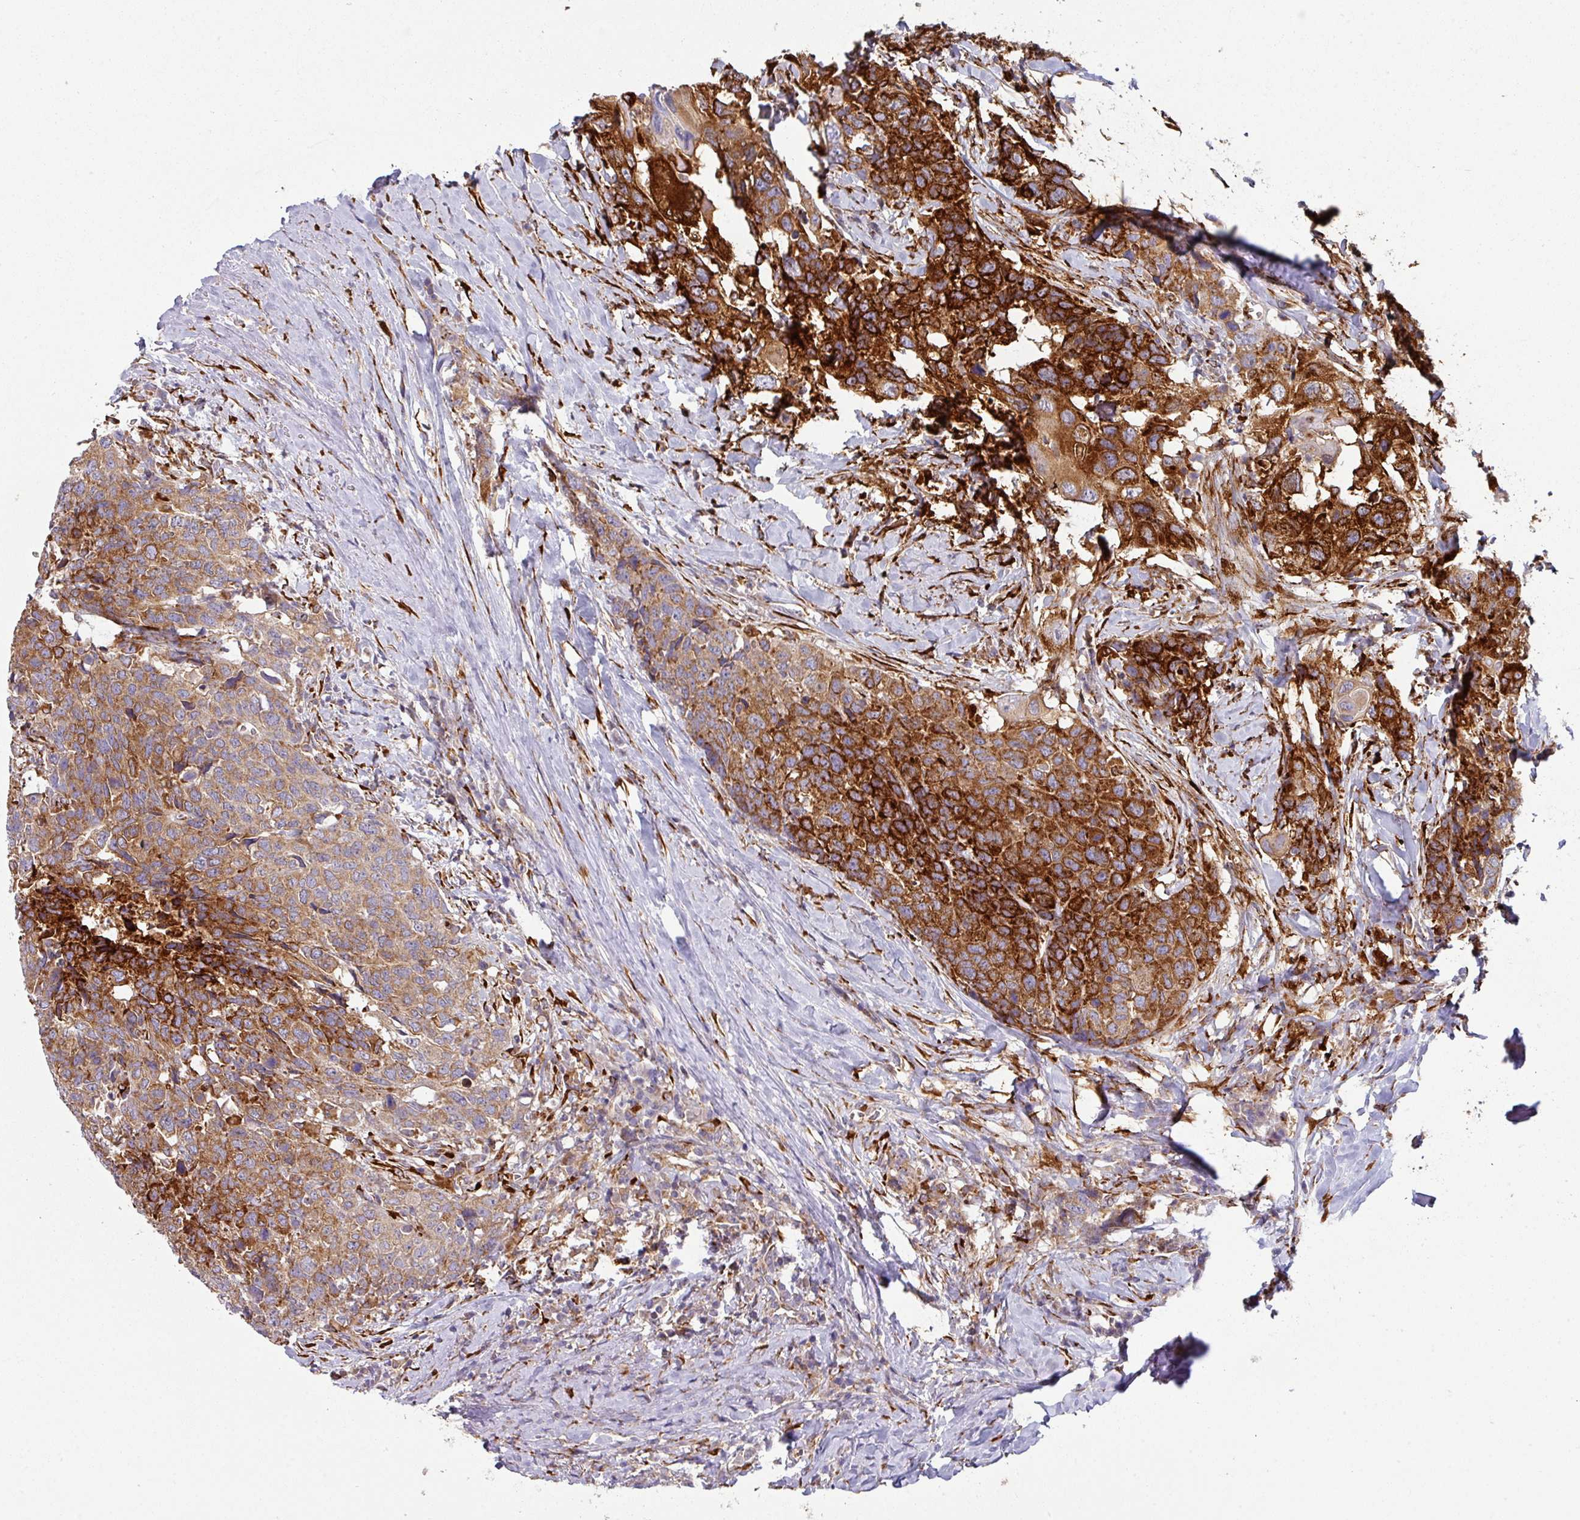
{"staining": {"intensity": "strong", "quantity": ">75%", "location": "cytoplasmic/membranous"}, "tissue": "head and neck cancer", "cell_type": "Tumor cells", "image_type": "cancer", "snomed": [{"axis": "morphology", "description": "Squamous cell carcinoma, NOS"}, {"axis": "topography", "description": "Head-Neck"}], "caption": "A micrograph of human head and neck squamous cell carcinoma stained for a protein shows strong cytoplasmic/membranous brown staining in tumor cells. The protein is stained brown, and the nuclei are stained in blue (DAB IHC with brightfield microscopy, high magnification).", "gene": "ZNF268", "patient": {"sex": "male", "age": 66}}